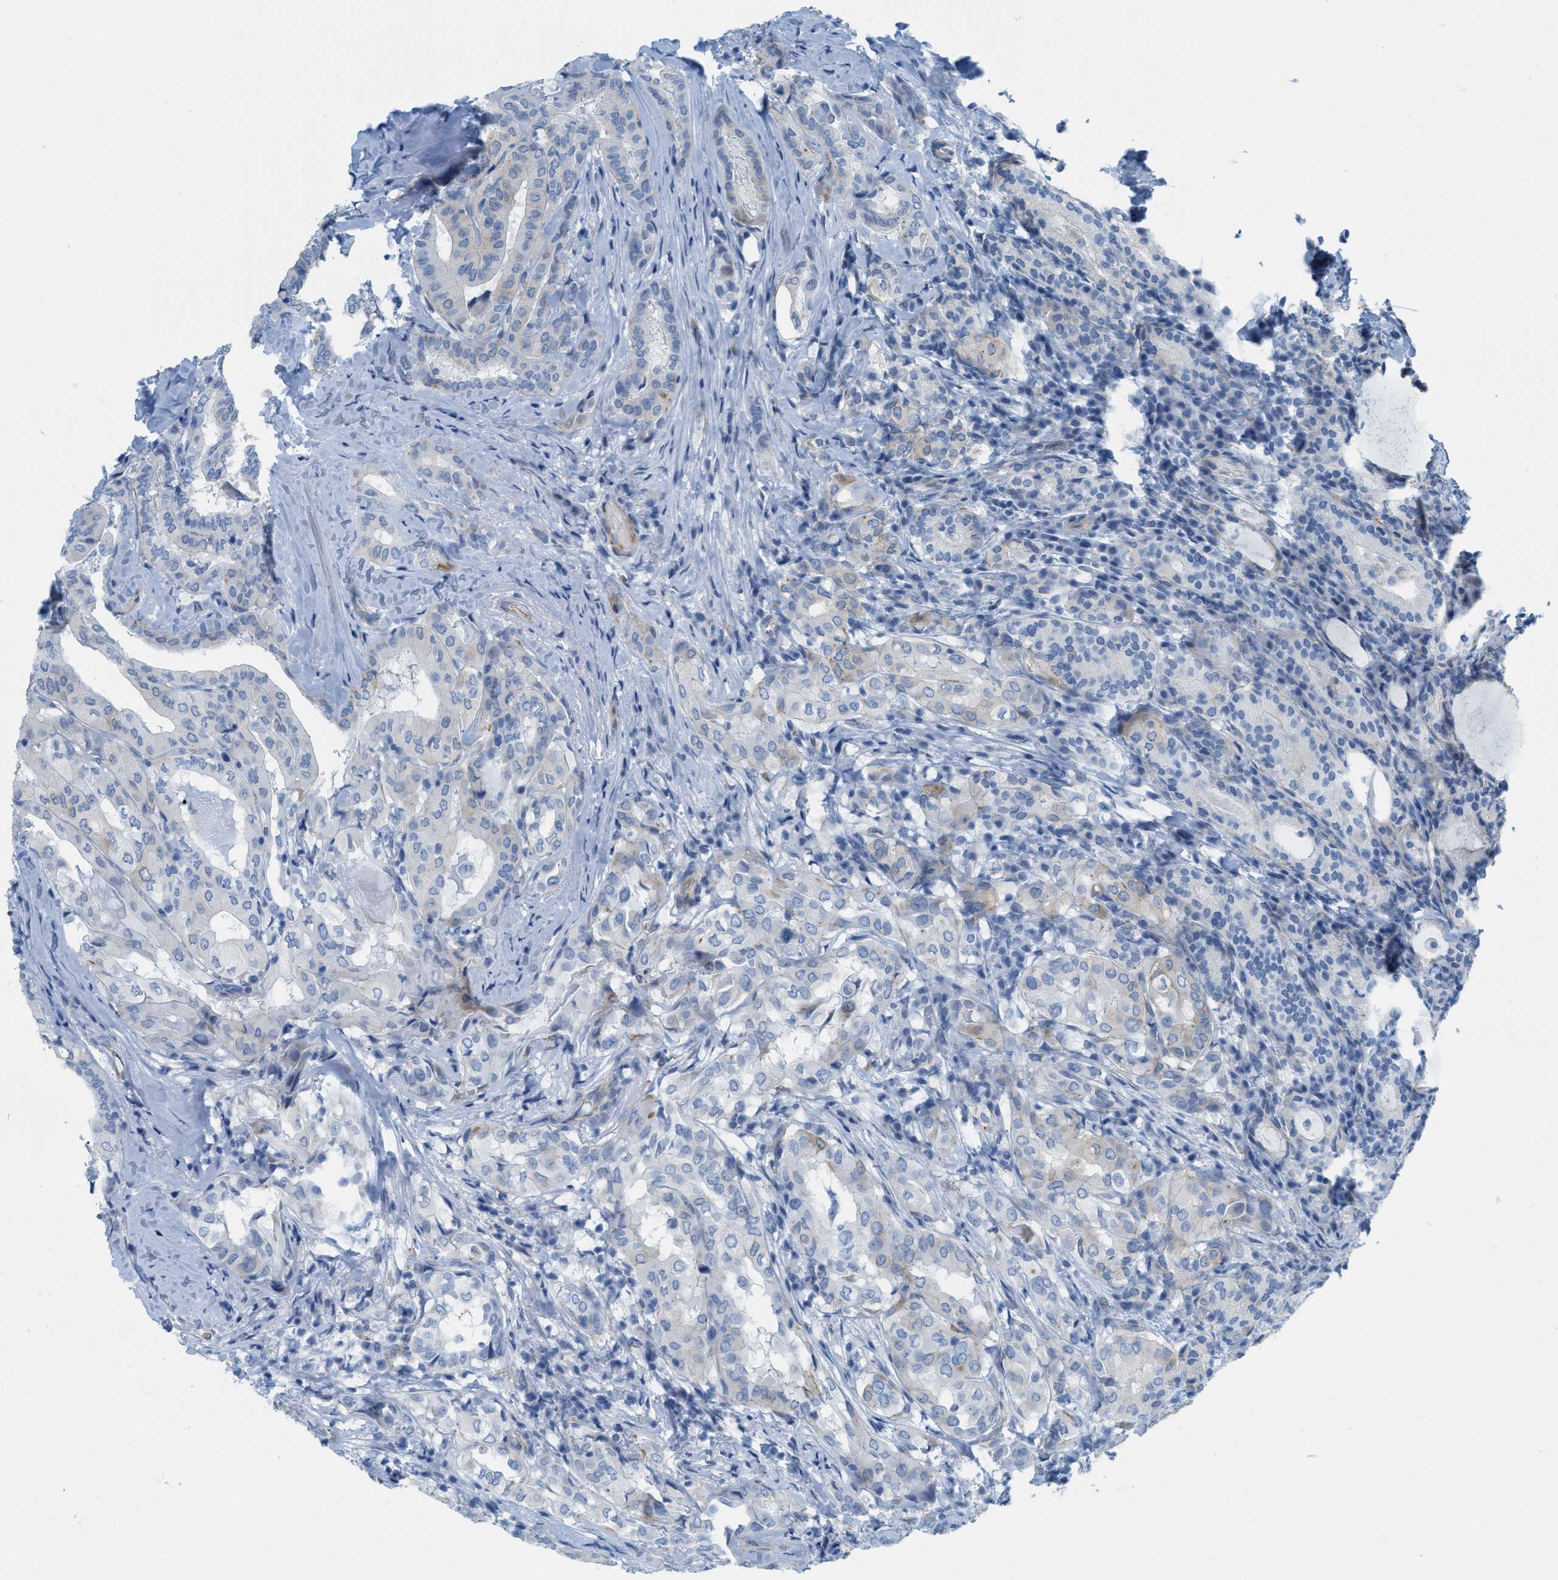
{"staining": {"intensity": "weak", "quantity": "<25%", "location": "cytoplasmic/membranous"}, "tissue": "thyroid cancer", "cell_type": "Tumor cells", "image_type": "cancer", "snomed": [{"axis": "morphology", "description": "Papillary adenocarcinoma, NOS"}, {"axis": "topography", "description": "Thyroid gland"}], "caption": "Immunohistochemical staining of human thyroid papillary adenocarcinoma reveals no significant positivity in tumor cells.", "gene": "SLC12A1", "patient": {"sex": "female", "age": 42}}